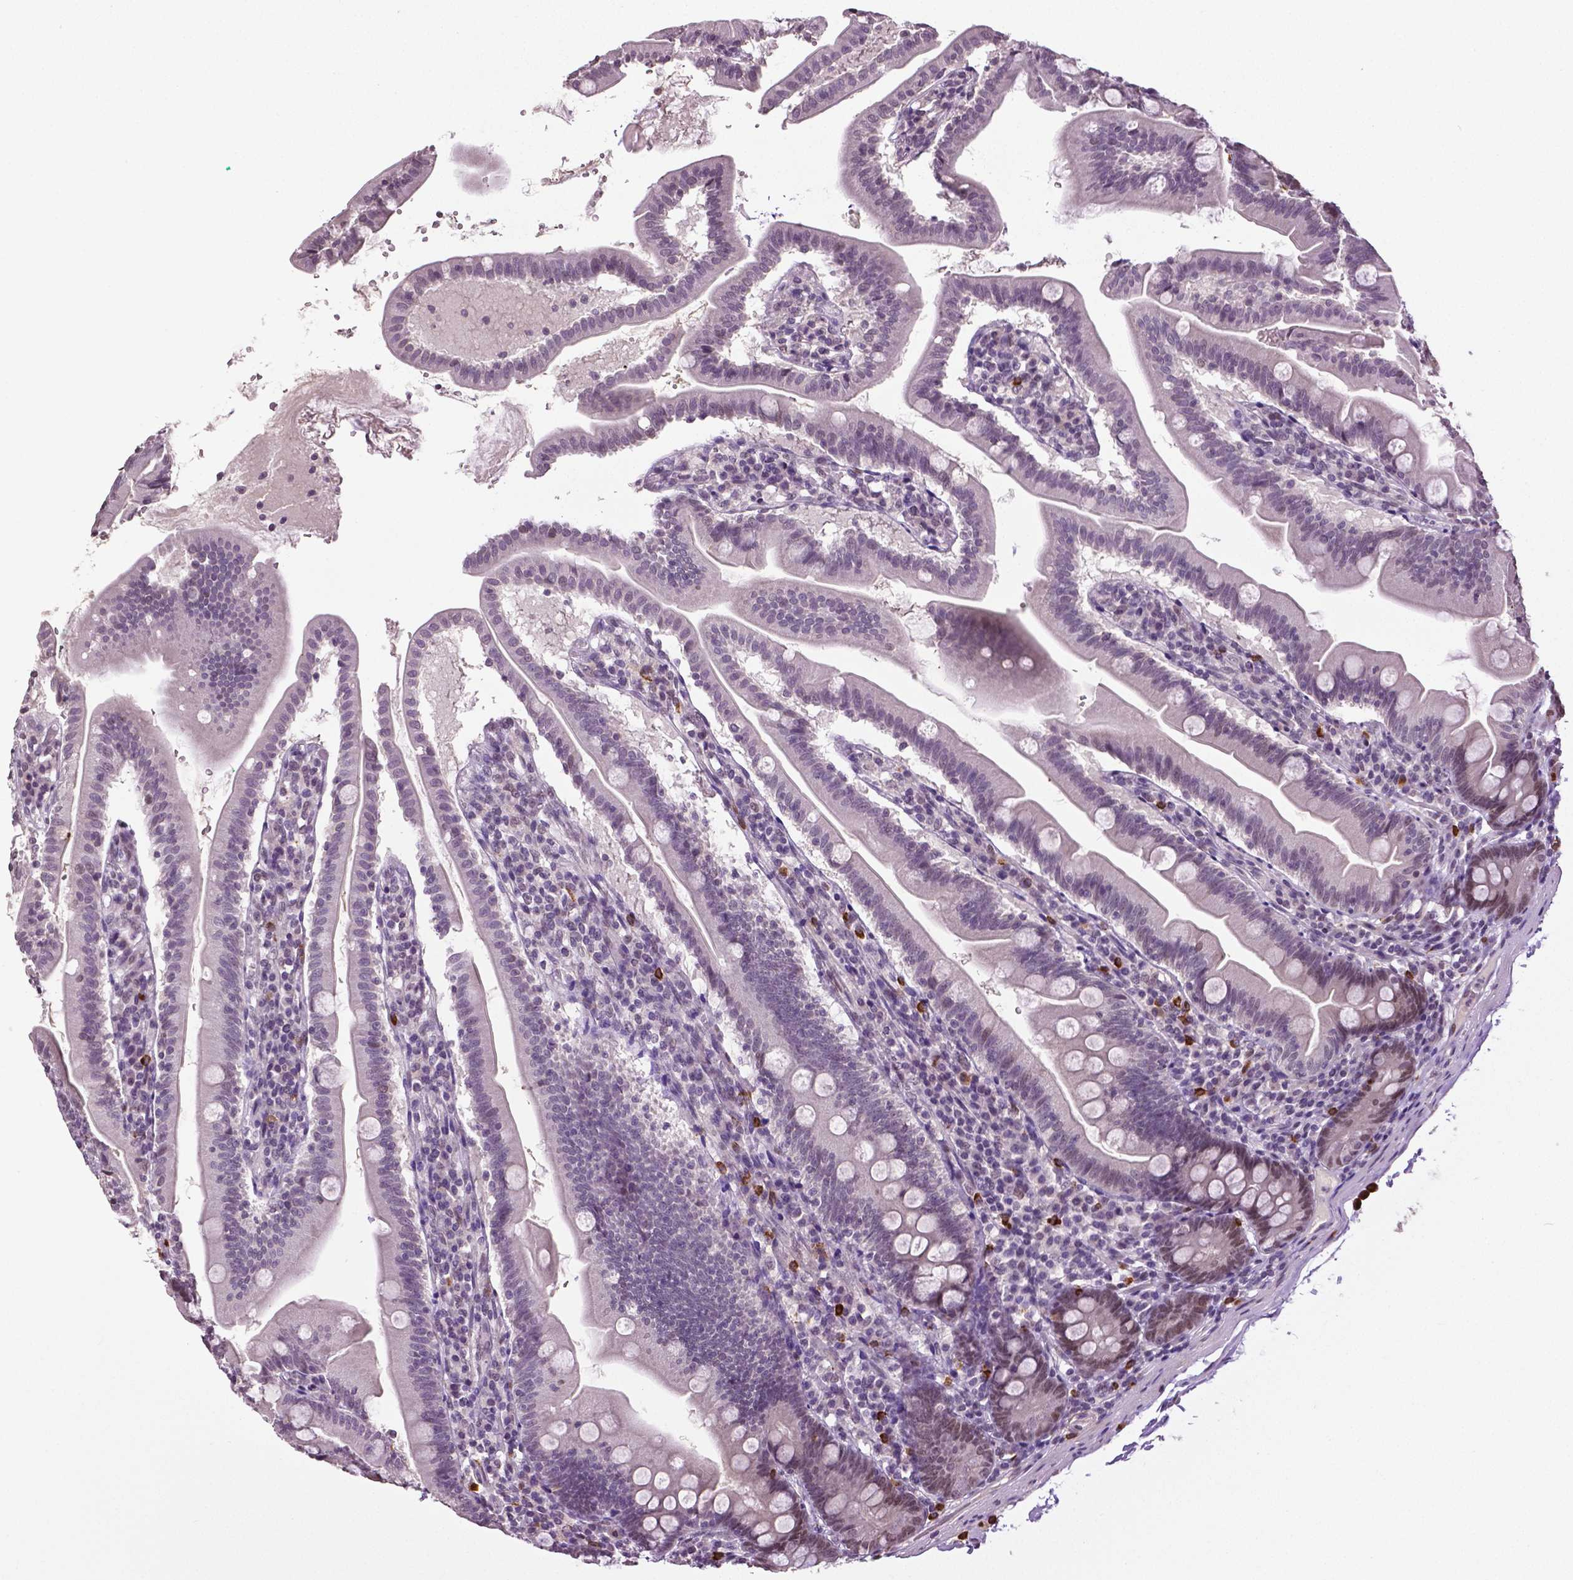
{"staining": {"intensity": "weak", "quantity": "25%-75%", "location": "nuclear"}, "tissue": "duodenum", "cell_type": "Glandular cells", "image_type": "normal", "snomed": [{"axis": "morphology", "description": "Normal tissue, NOS"}, {"axis": "topography", "description": "Duodenum"}], "caption": "This histopathology image shows IHC staining of unremarkable human duodenum, with low weak nuclear positivity in about 25%-75% of glandular cells.", "gene": "DLX5", "patient": {"sex": "female", "age": 67}}